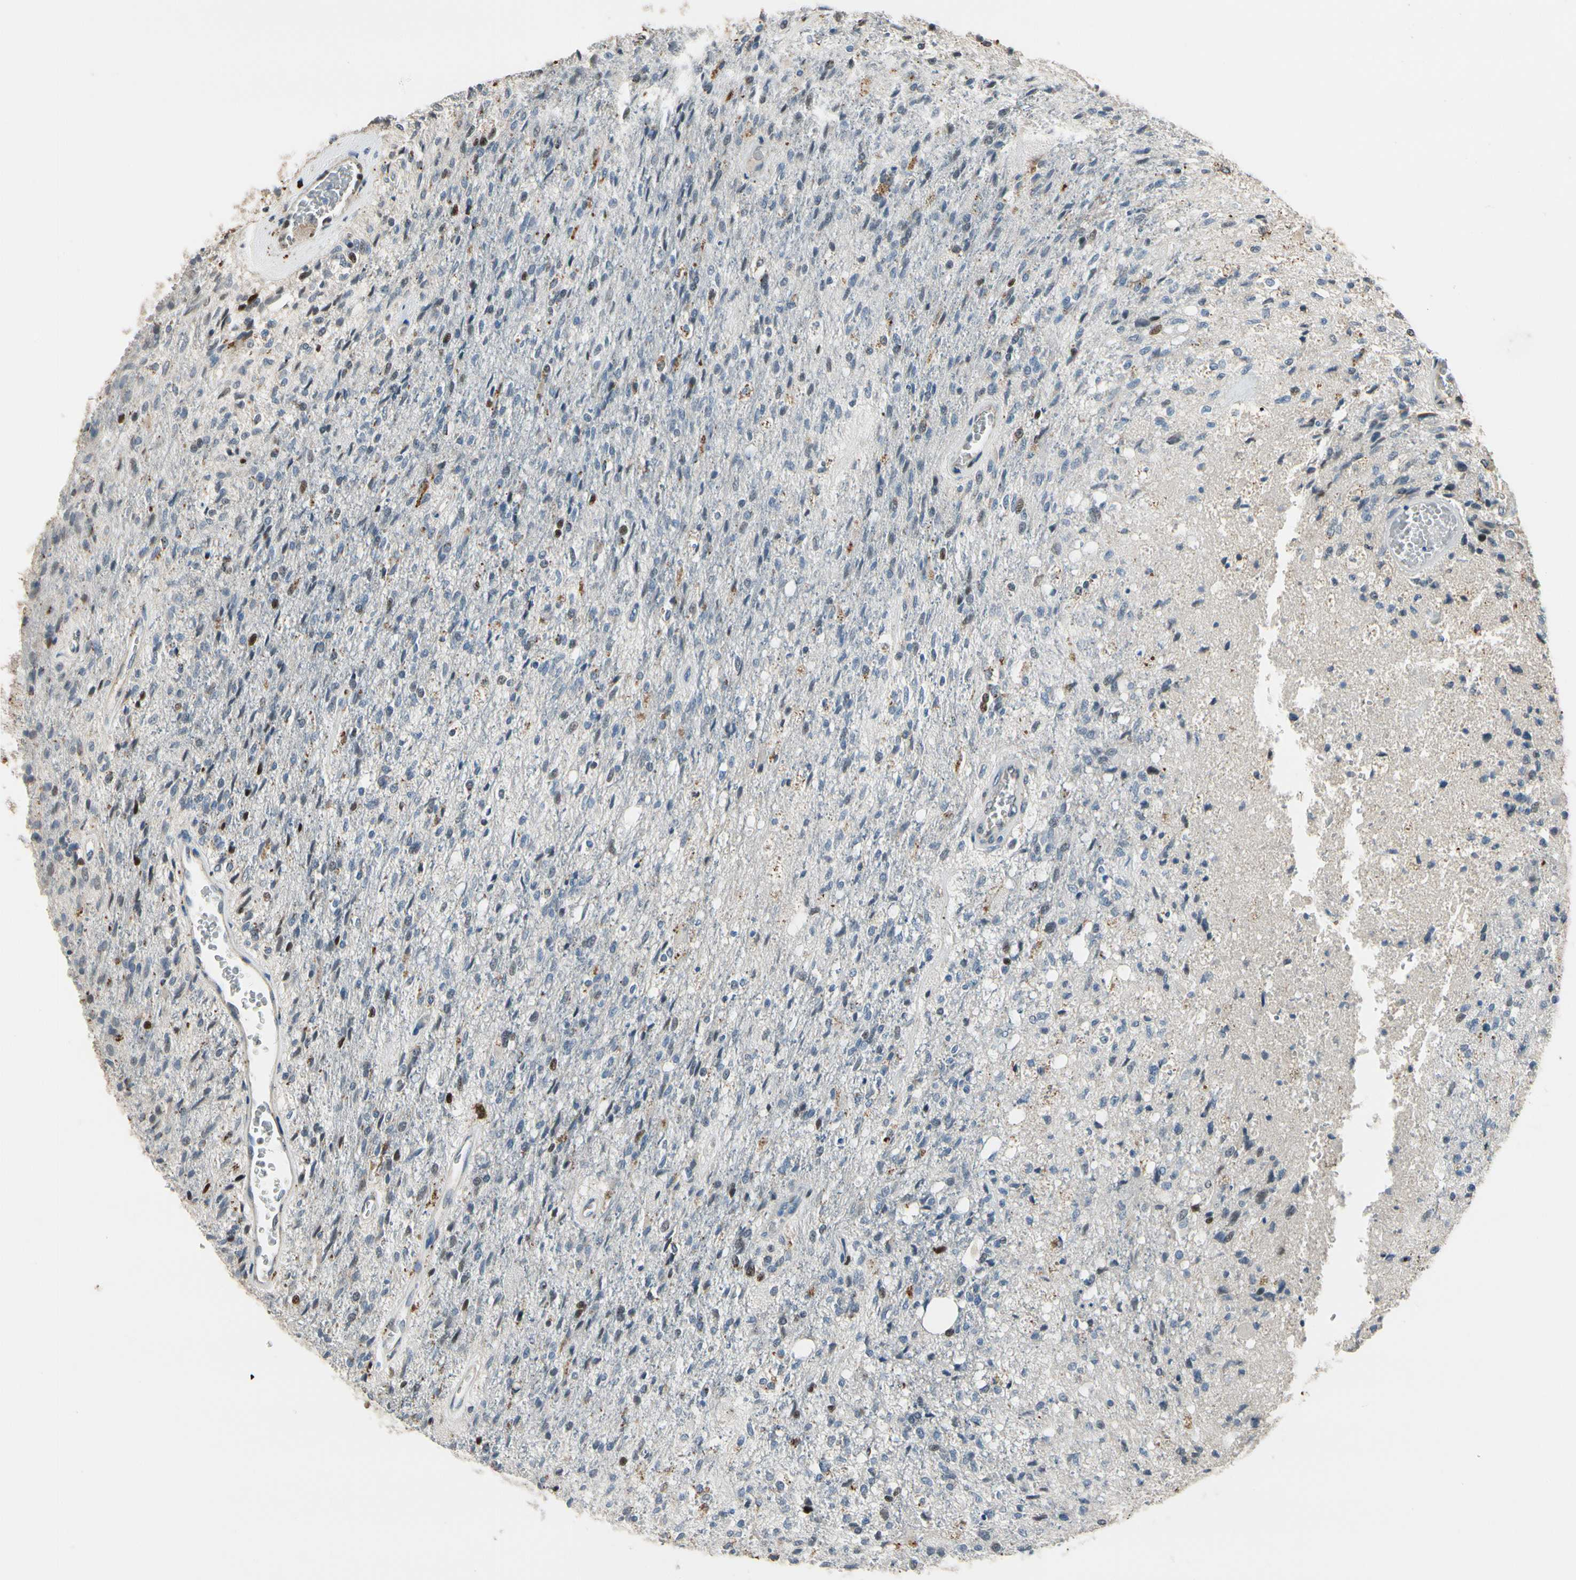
{"staining": {"intensity": "moderate", "quantity": "<25%", "location": "cytoplasmic/membranous,nuclear"}, "tissue": "glioma", "cell_type": "Tumor cells", "image_type": "cancer", "snomed": [{"axis": "morphology", "description": "Normal tissue, NOS"}, {"axis": "morphology", "description": "Glioma, malignant, High grade"}, {"axis": "topography", "description": "Cerebral cortex"}], "caption": "There is low levels of moderate cytoplasmic/membranous and nuclear staining in tumor cells of glioma, as demonstrated by immunohistochemical staining (brown color).", "gene": "ZKSCAN4", "patient": {"sex": "male", "age": 77}}